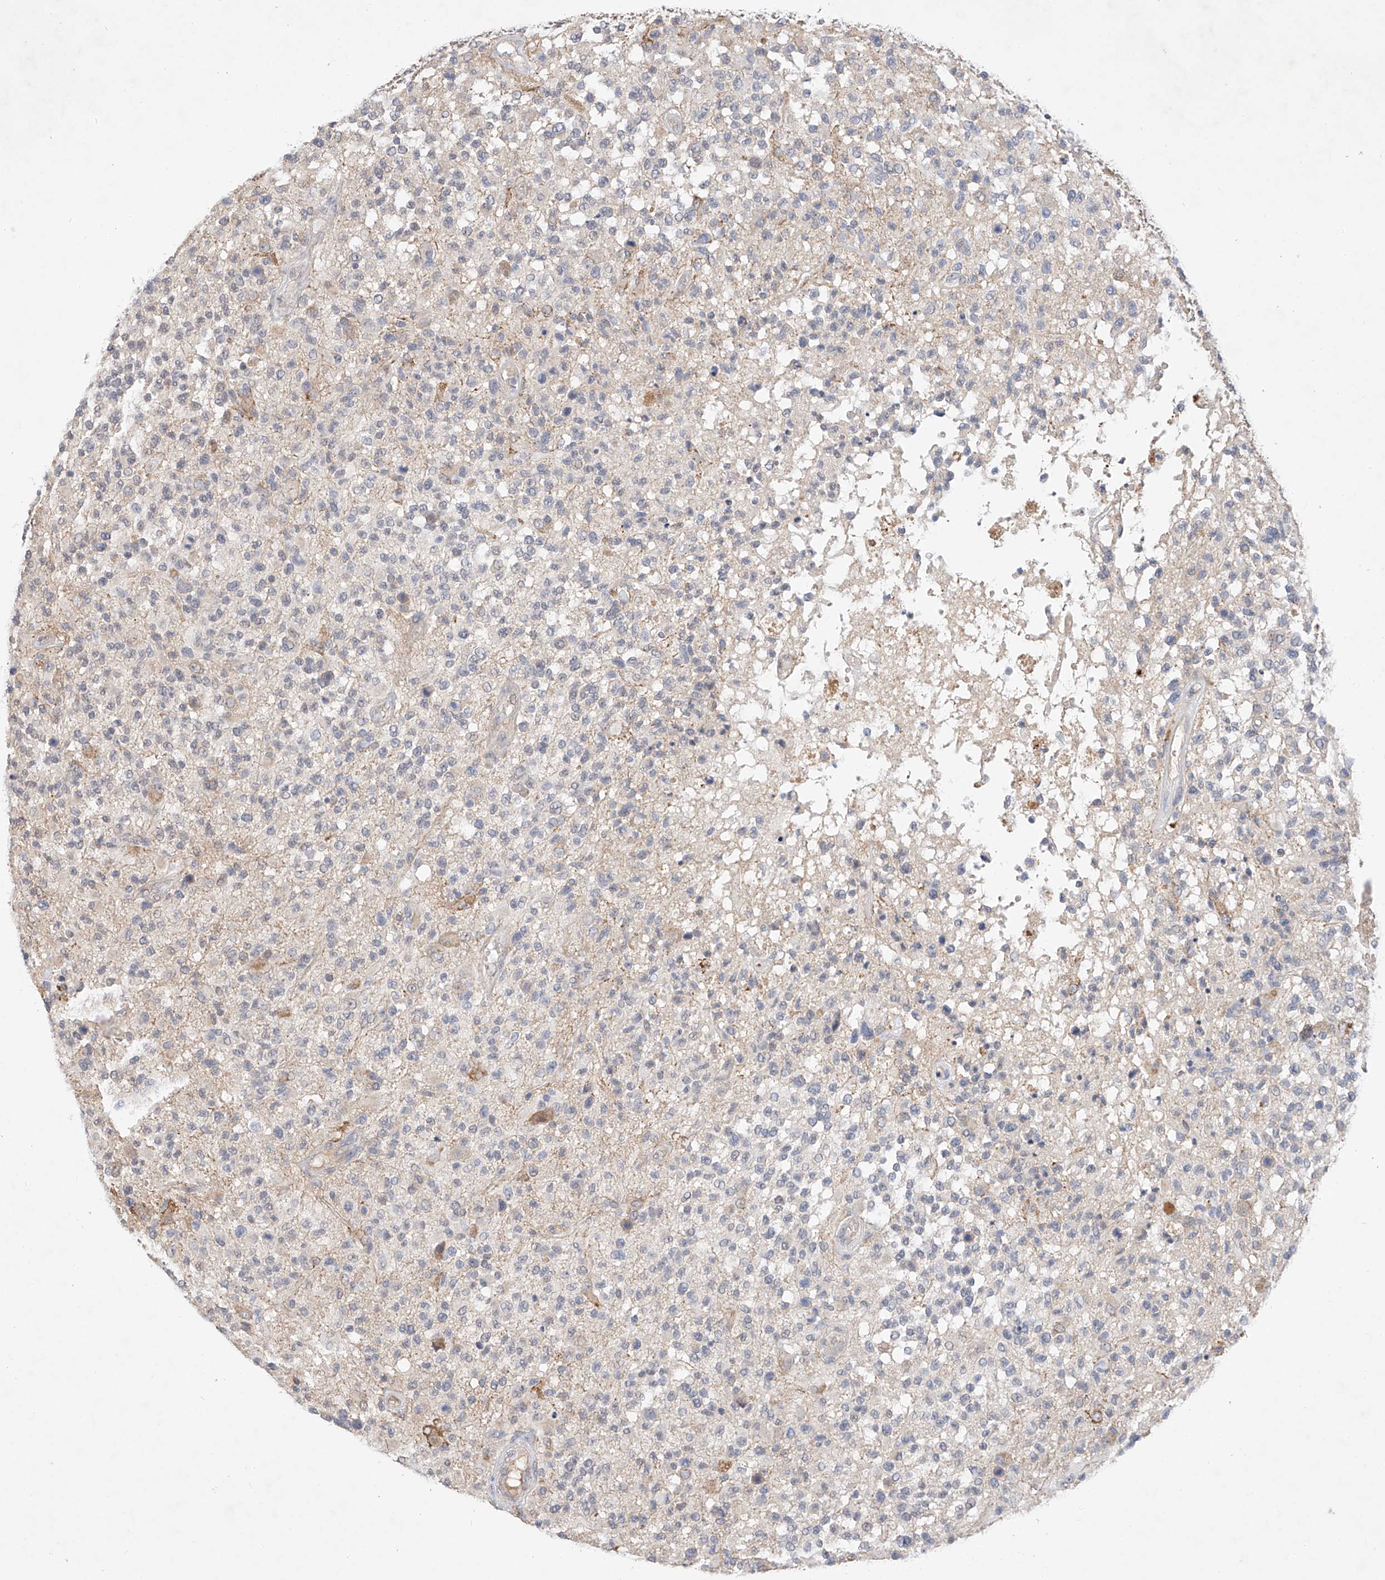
{"staining": {"intensity": "weak", "quantity": "<25%", "location": "cytoplasmic/membranous"}, "tissue": "glioma", "cell_type": "Tumor cells", "image_type": "cancer", "snomed": [{"axis": "morphology", "description": "Glioma, malignant, High grade"}, {"axis": "morphology", "description": "Glioblastoma, NOS"}, {"axis": "topography", "description": "Brain"}], "caption": "The photomicrograph exhibits no staining of tumor cells in malignant glioma (high-grade).", "gene": "IL22RA2", "patient": {"sex": "male", "age": 60}}